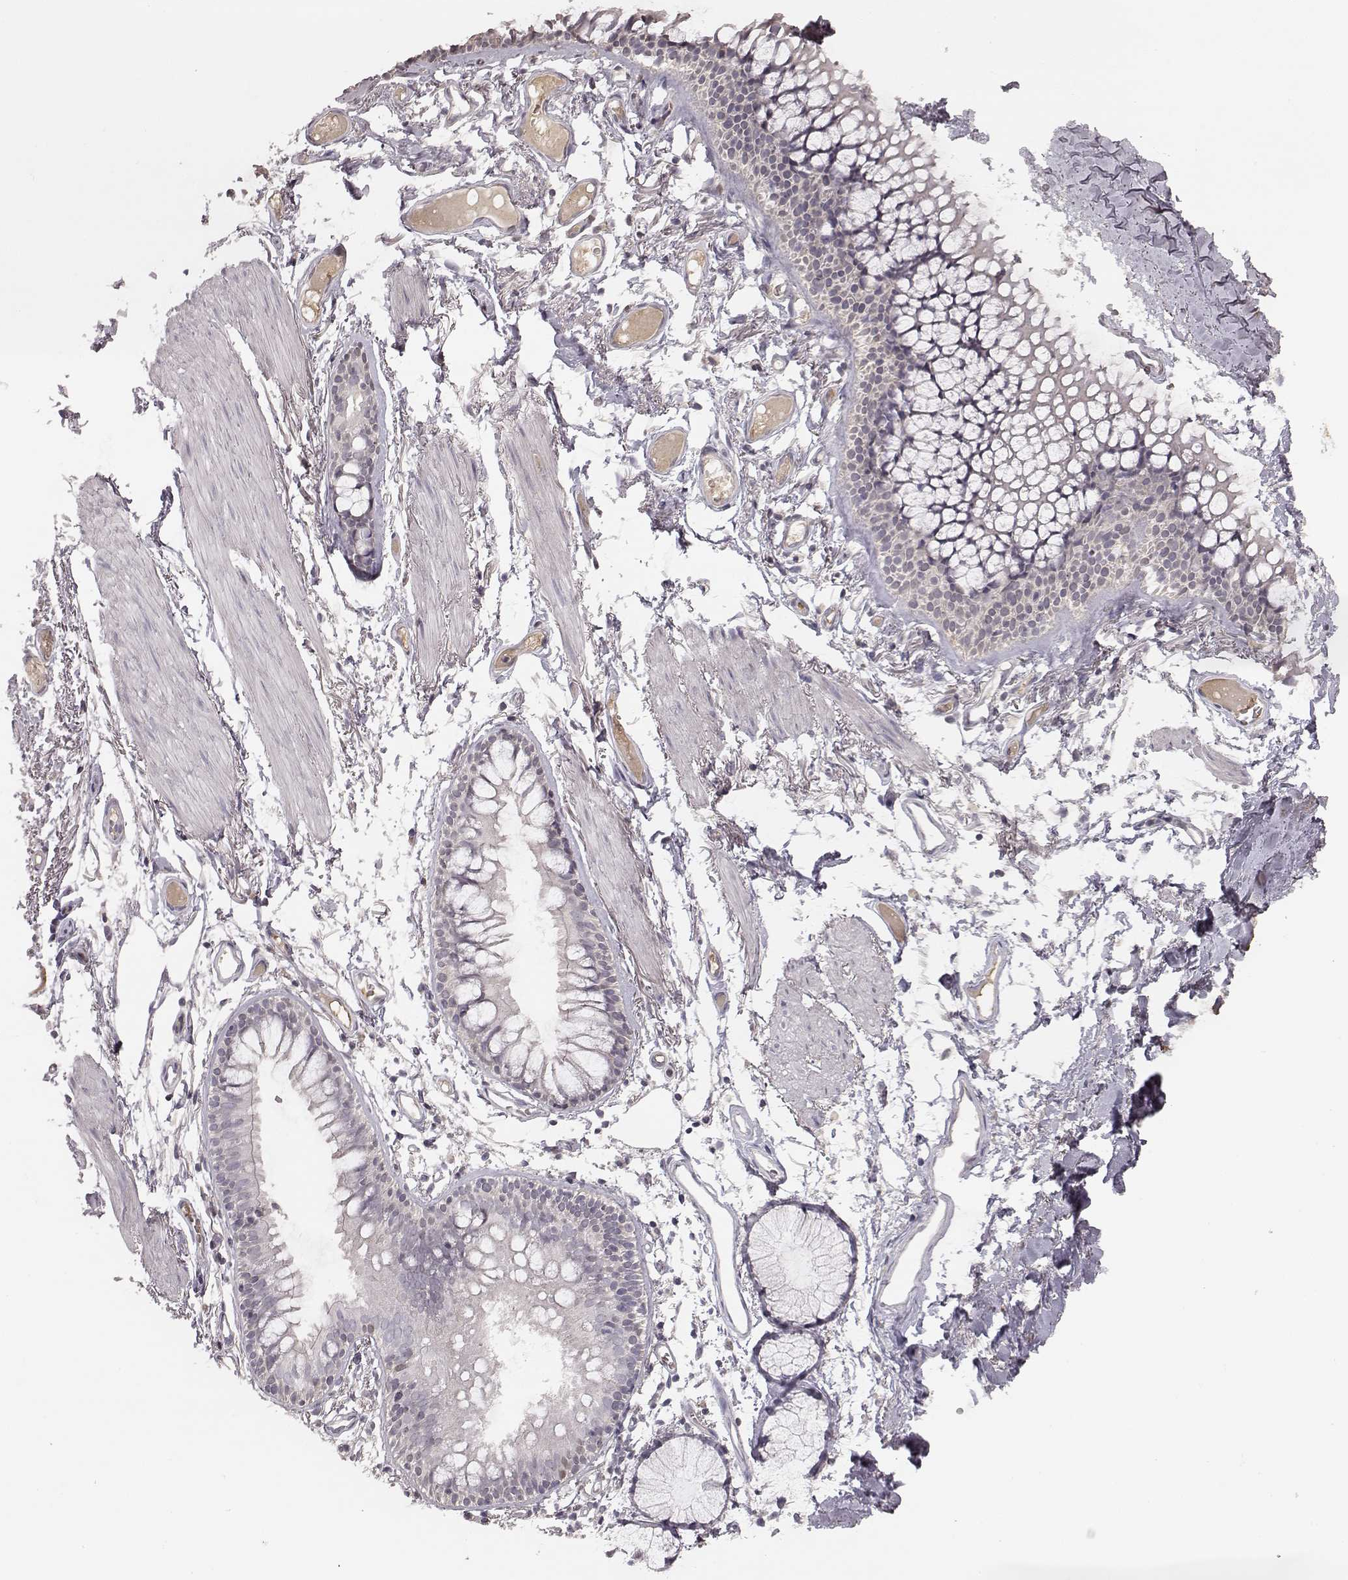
{"staining": {"intensity": "negative", "quantity": "none", "location": "none"}, "tissue": "soft tissue", "cell_type": "Chondrocytes", "image_type": "normal", "snomed": [{"axis": "morphology", "description": "Normal tissue, NOS"}, {"axis": "topography", "description": "Cartilage tissue"}, {"axis": "topography", "description": "Bronchus"}], "caption": "High power microscopy image of an immunohistochemistry (IHC) histopathology image of unremarkable soft tissue, revealing no significant staining in chondrocytes. (IHC, brightfield microscopy, high magnification).", "gene": "TLX3", "patient": {"sex": "female", "age": 79}}